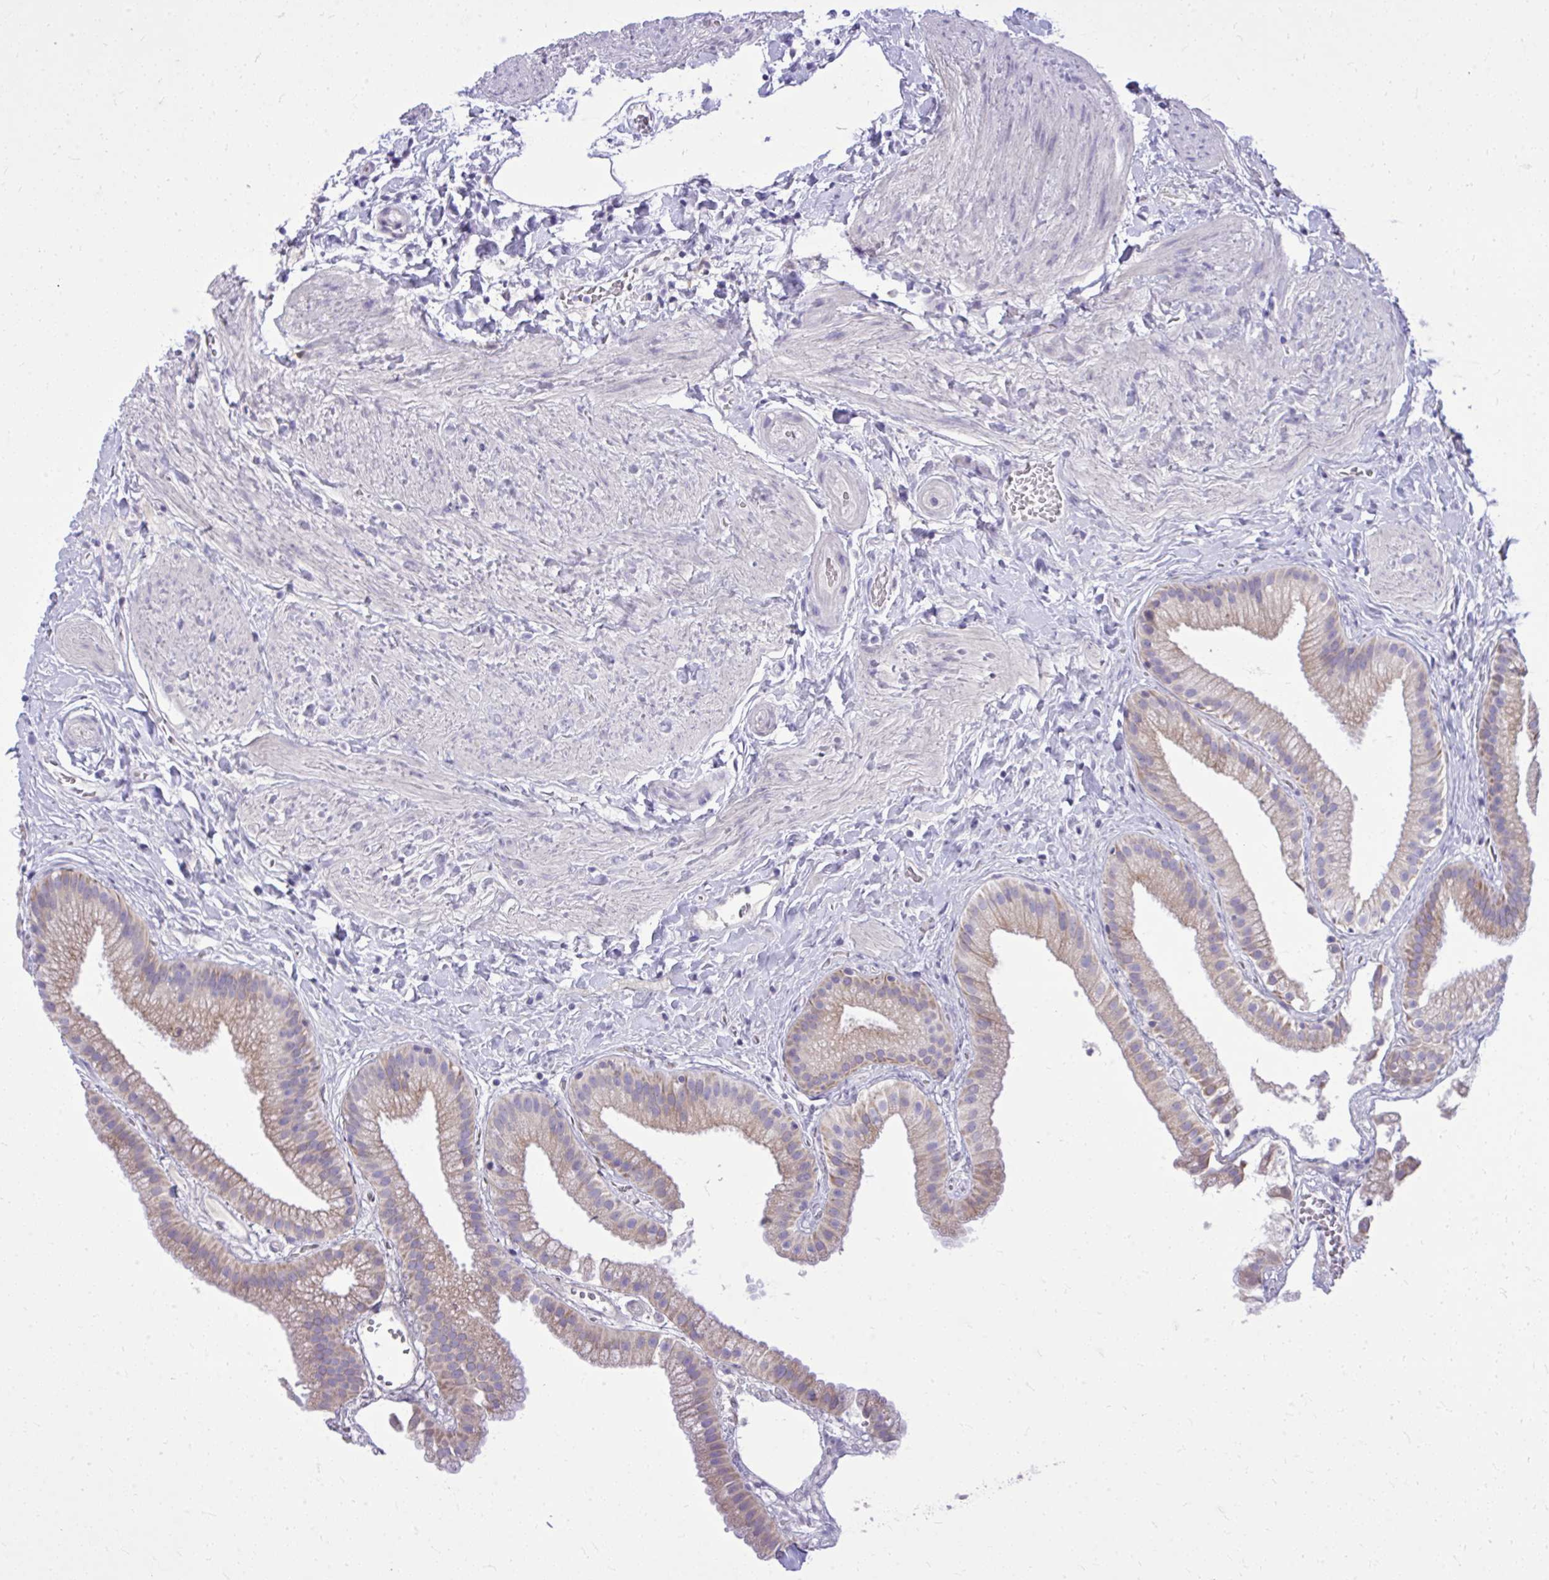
{"staining": {"intensity": "weak", "quantity": "25%-75%", "location": "cytoplasmic/membranous"}, "tissue": "gallbladder", "cell_type": "Glandular cells", "image_type": "normal", "snomed": [{"axis": "morphology", "description": "Normal tissue, NOS"}, {"axis": "topography", "description": "Gallbladder"}], "caption": "Glandular cells exhibit low levels of weak cytoplasmic/membranous positivity in about 25%-75% of cells in benign gallbladder. The staining is performed using DAB brown chromogen to label protein expression. The nuclei are counter-stained blue using hematoxylin.", "gene": "NNMT", "patient": {"sex": "female", "age": 63}}